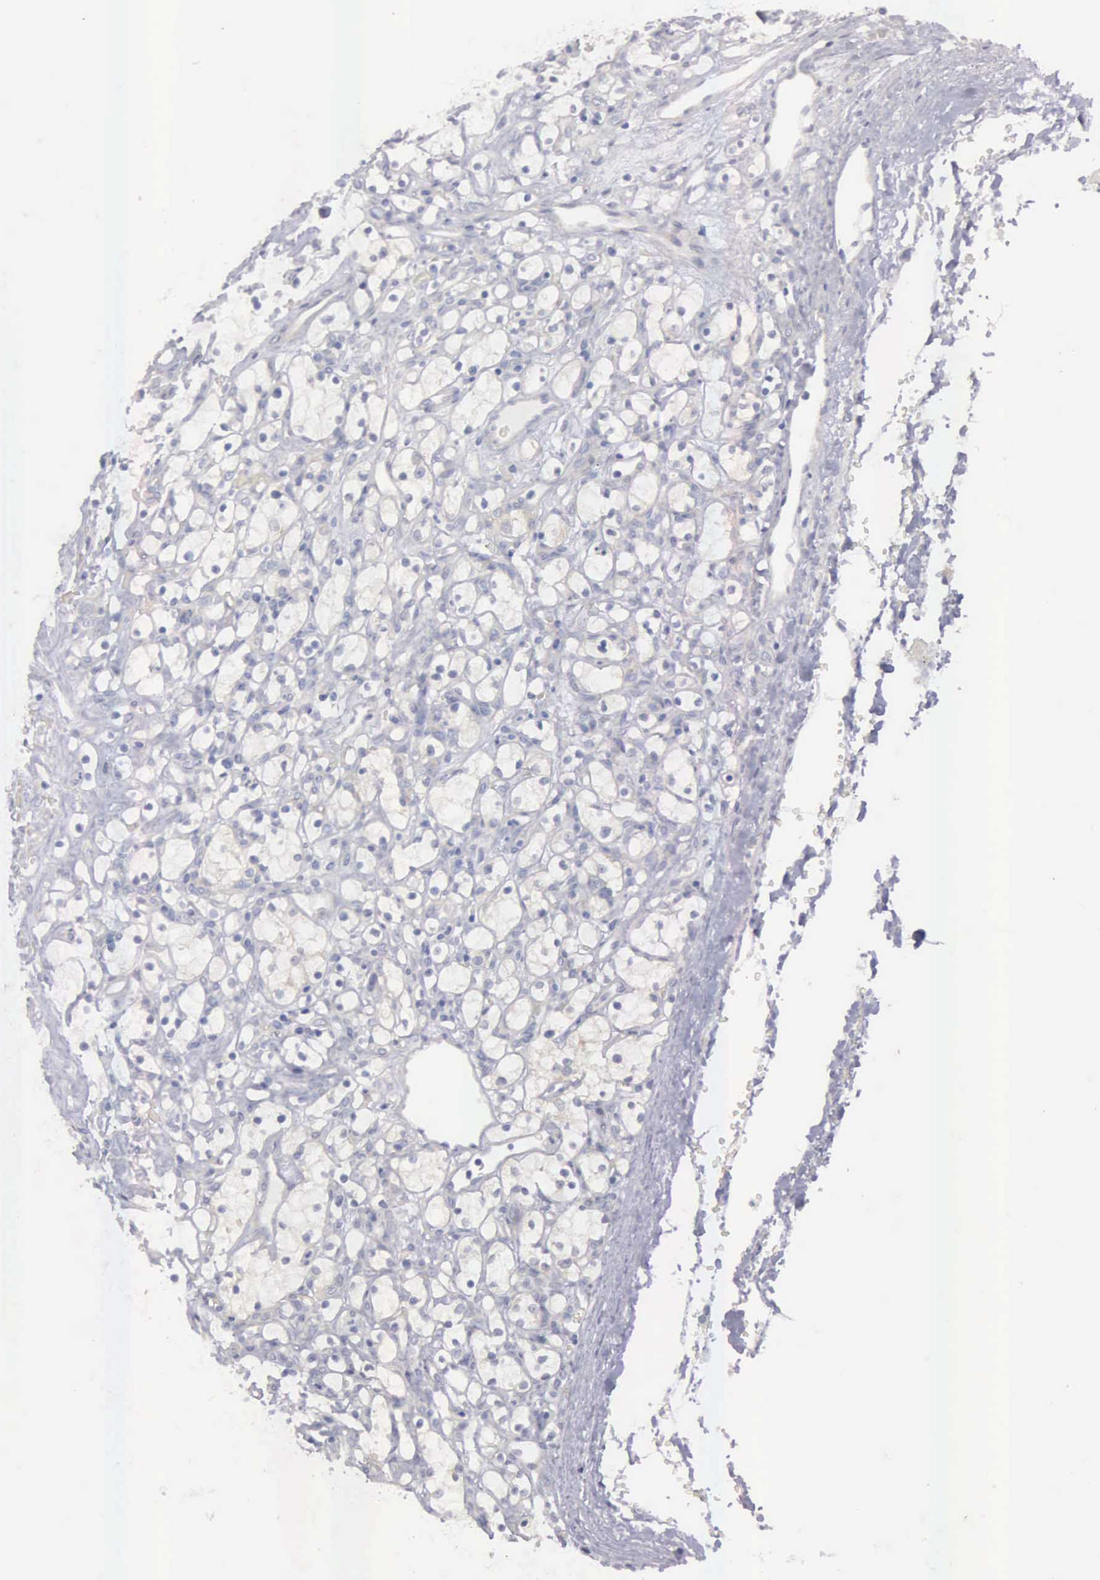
{"staining": {"intensity": "weak", "quantity": "<25%", "location": "cytoplasmic/membranous"}, "tissue": "renal cancer", "cell_type": "Tumor cells", "image_type": "cancer", "snomed": [{"axis": "morphology", "description": "Adenocarcinoma, NOS"}, {"axis": "topography", "description": "Kidney"}], "caption": "Immunohistochemical staining of human renal adenocarcinoma shows no significant staining in tumor cells.", "gene": "CEP170B", "patient": {"sex": "female", "age": 83}}